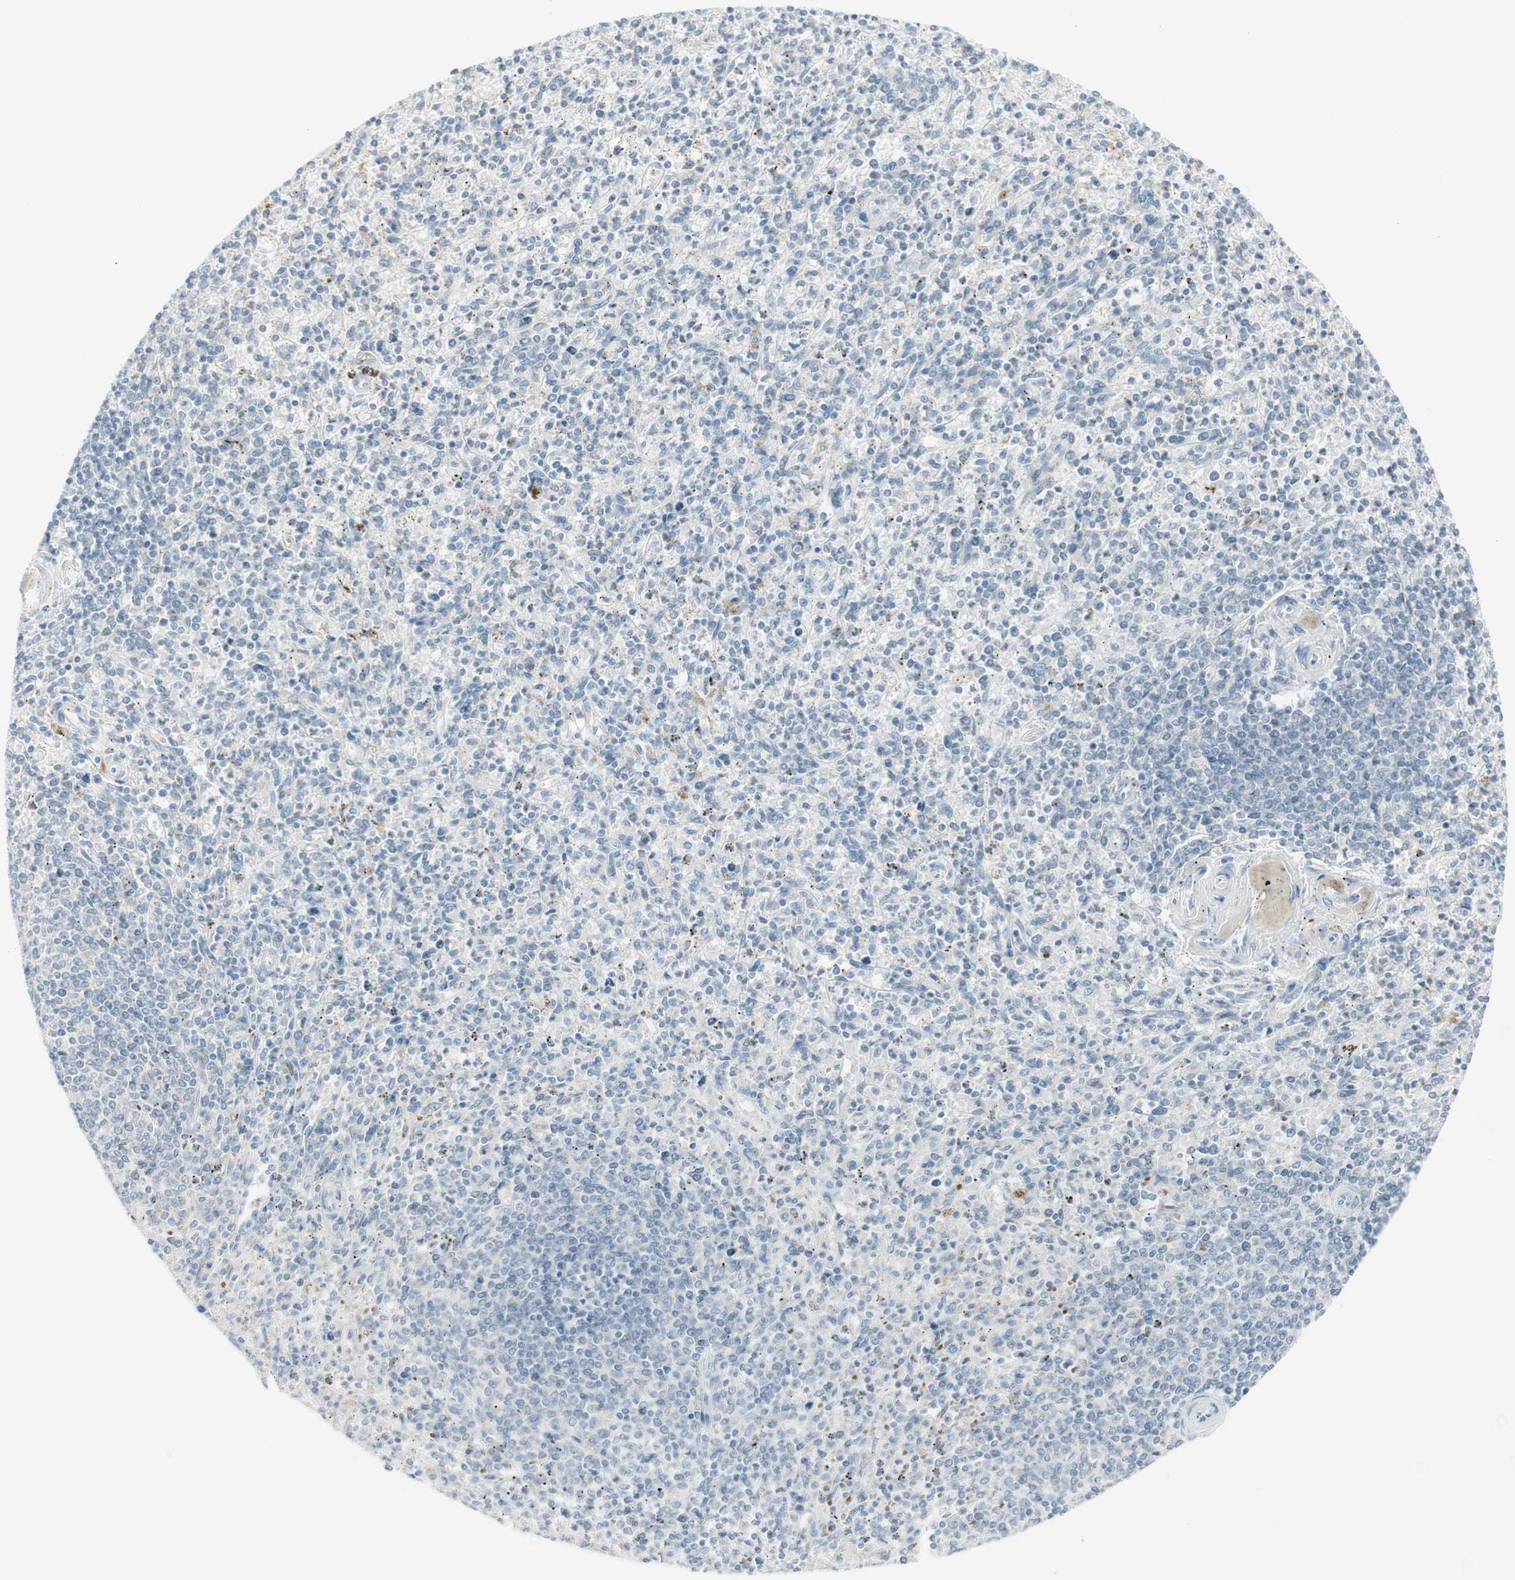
{"staining": {"intensity": "weak", "quantity": "25%-75%", "location": "cytoplasmic/membranous"}, "tissue": "spleen", "cell_type": "Cells in red pulp", "image_type": "normal", "snomed": [{"axis": "morphology", "description": "Normal tissue, NOS"}, {"axis": "topography", "description": "Spleen"}], "caption": "This histopathology image exhibits normal spleen stained with immunohistochemistry to label a protein in brown. The cytoplasmic/membranous of cells in red pulp show weak positivity for the protein. Nuclei are counter-stained blue.", "gene": "MDK", "patient": {"sex": "male", "age": 72}}